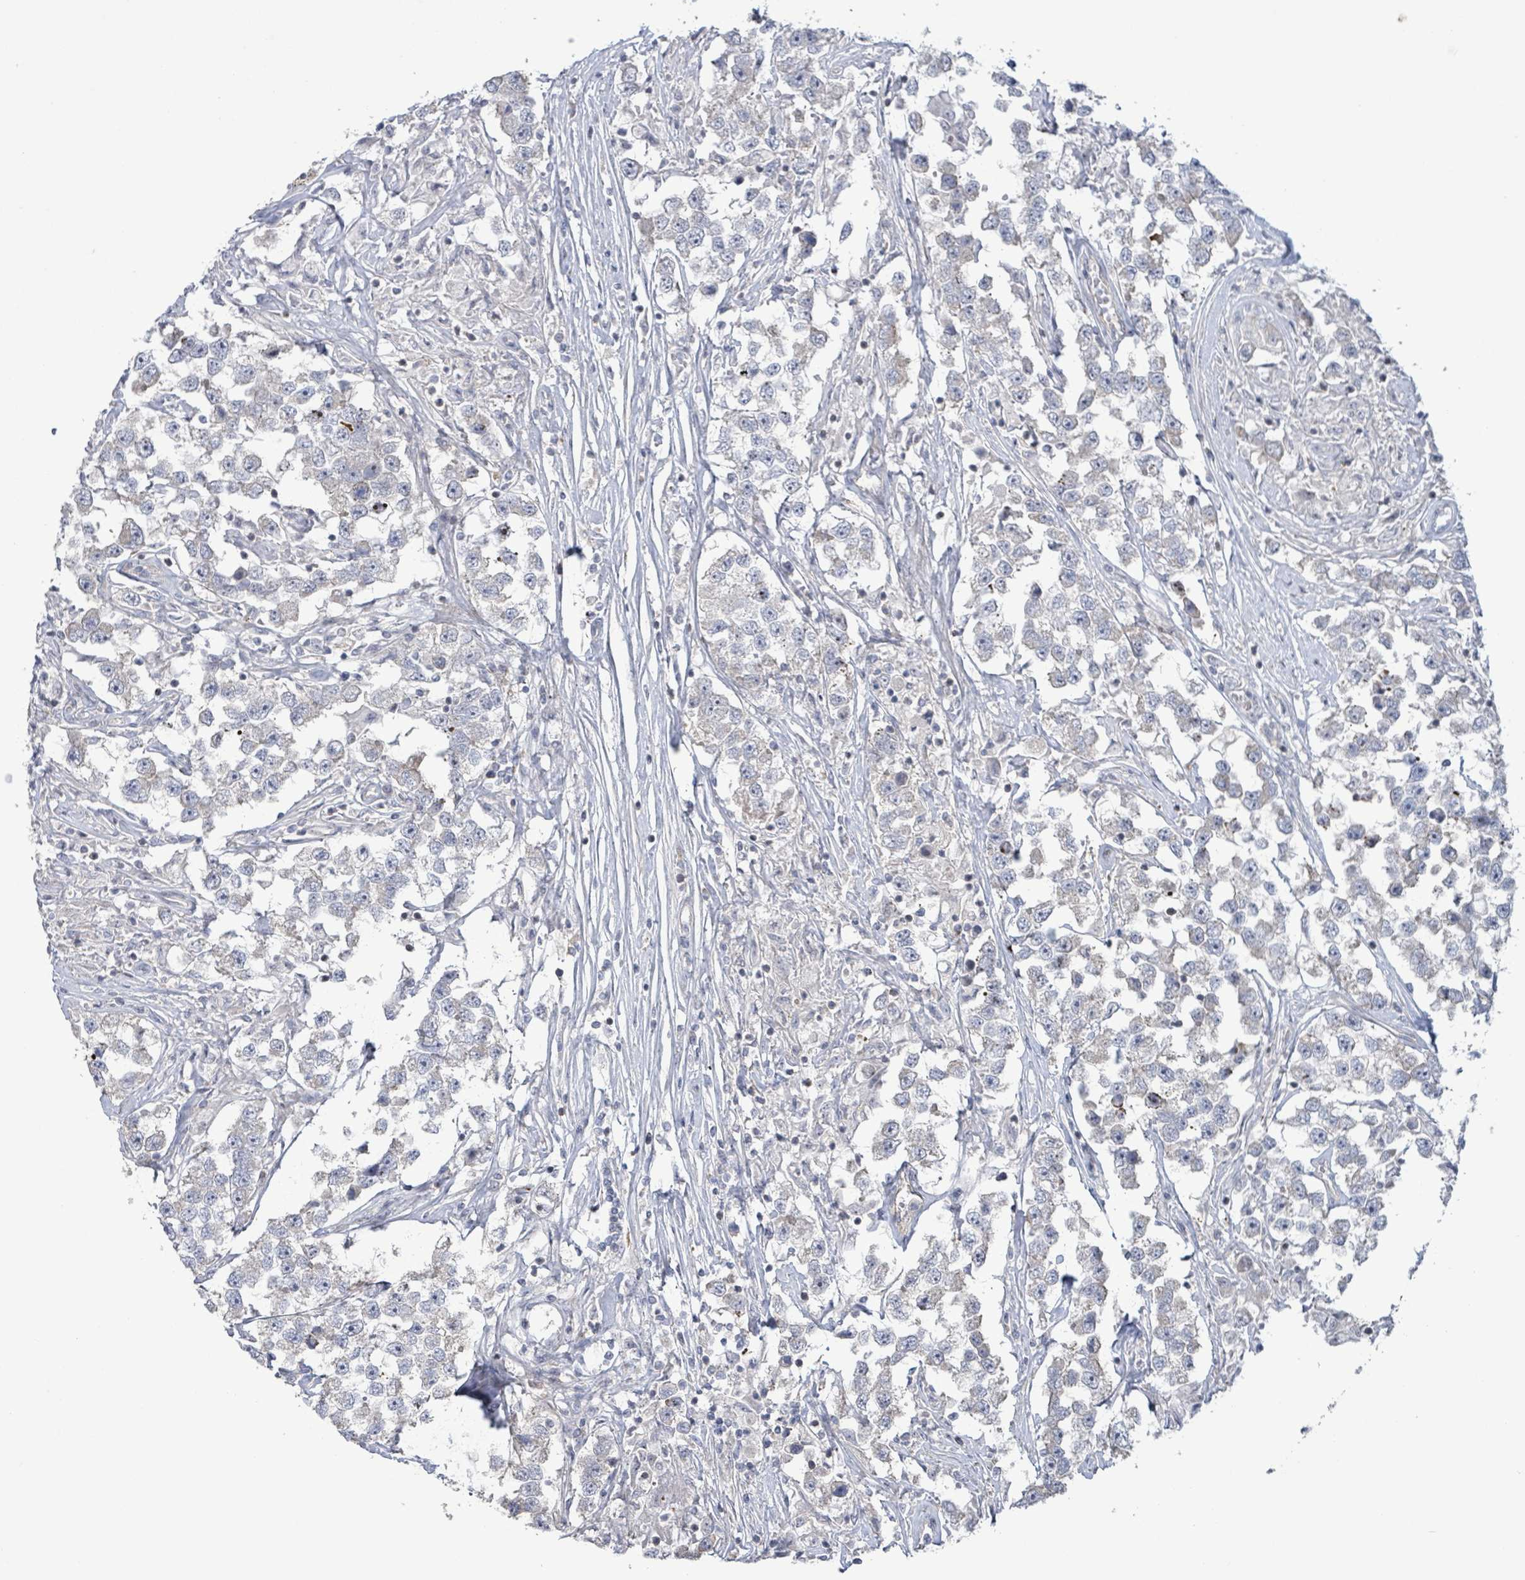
{"staining": {"intensity": "negative", "quantity": "none", "location": "none"}, "tissue": "testis cancer", "cell_type": "Tumor cells", "image_type": "cancer", "snomed": [{"axis": "morphology", "description": "Seminoma, NOS"}, {"axis": "topography", "description": "Testis"}], "caption": "An immunohistochemistry (IHC) photomicrograph of testis seminoma is shown. There is no staining in tumor cells of testis seminoma.", "gene": "LILRA4", "patient": {"sex": "male", "age": 46}}